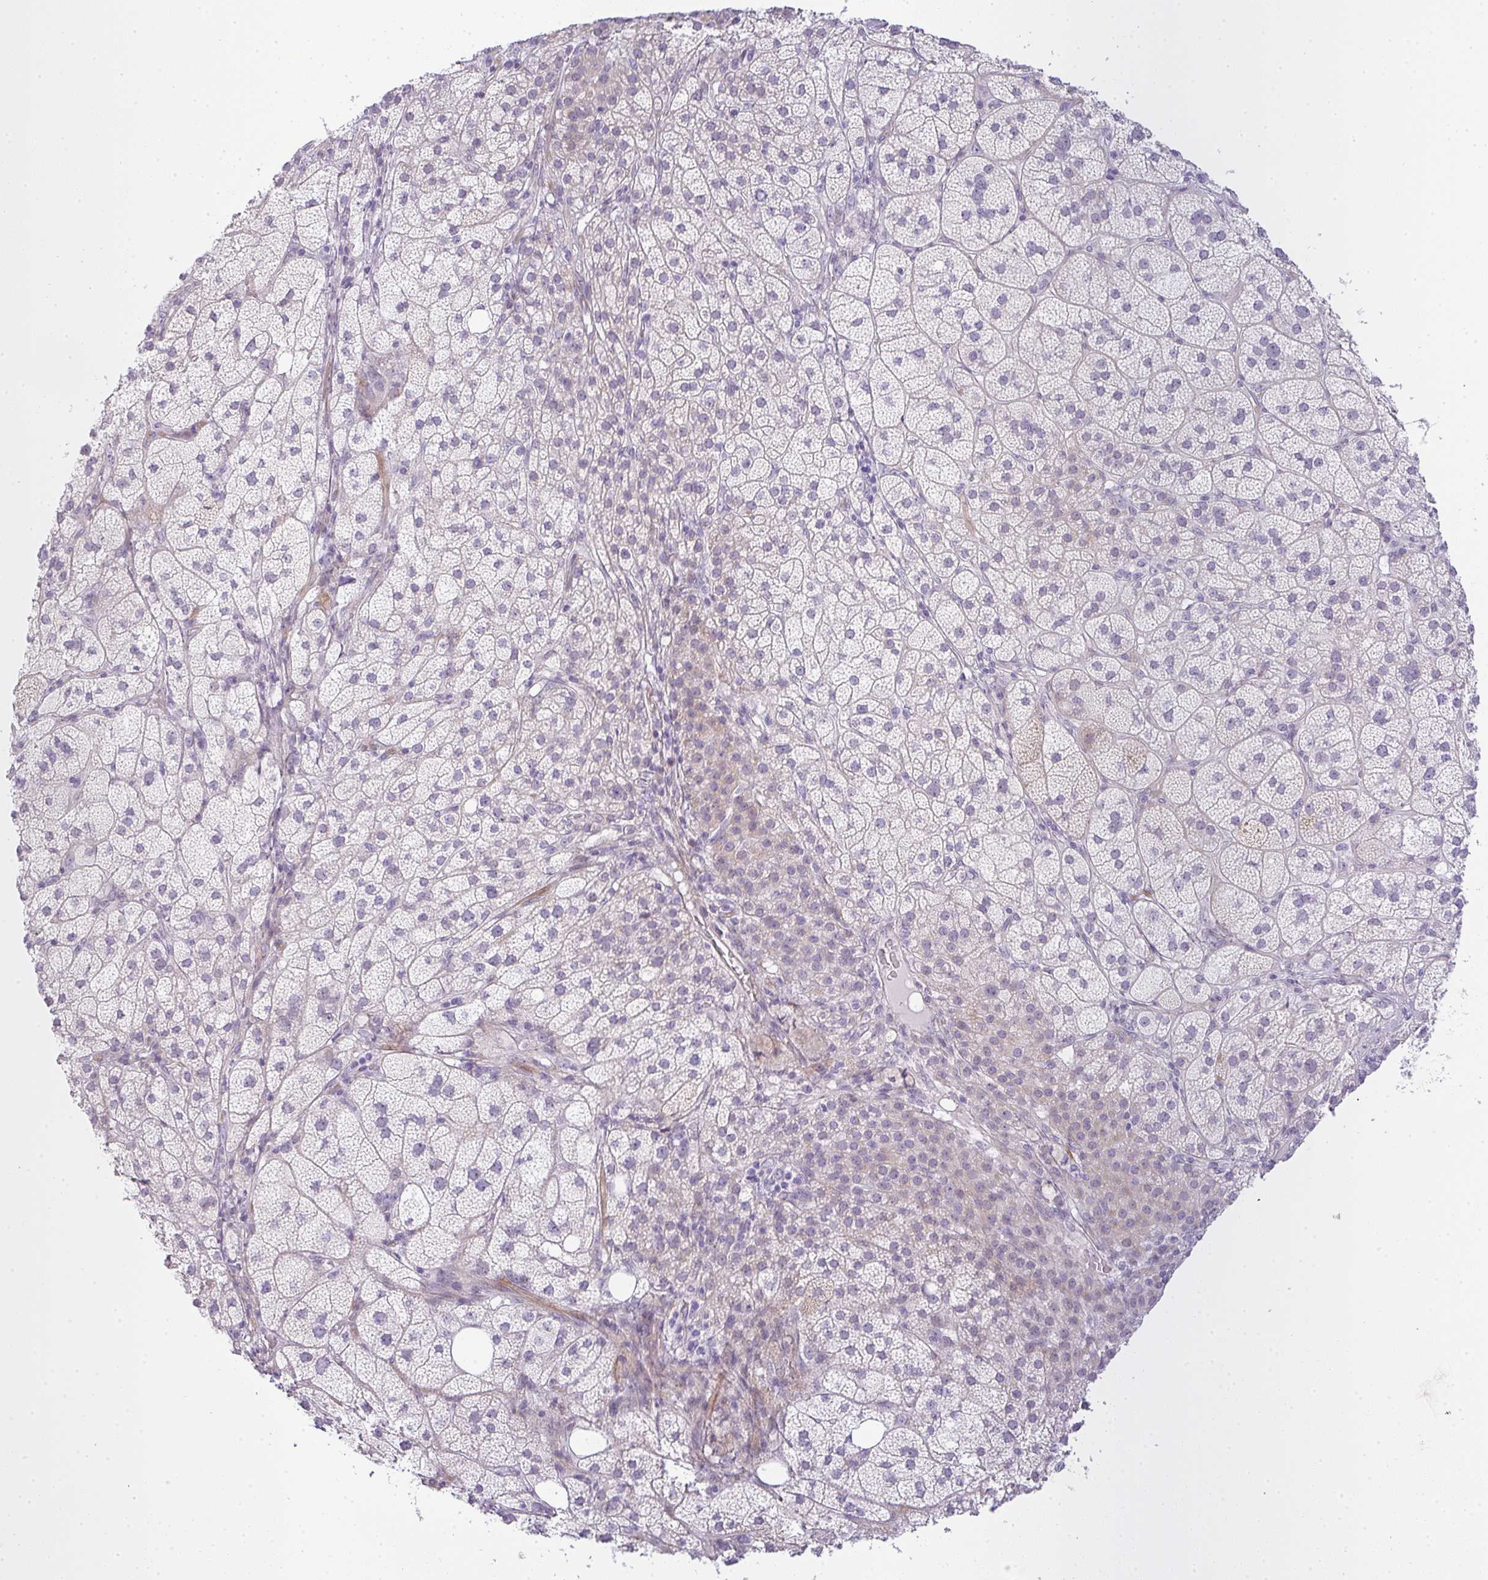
{"staining": {"intensity": "moderate", "quantity": "<25%", "location": "cytoplasmic/membranous"}, "tissue": "adrenal gland", "cell_type": "Glandular cells", "image_type": "normal", "snomed": [{"axis": "morphology", "description": "Normal tissue, NOS"}, {"axis": "topography", "description": "Adrenal gland"}], "caption": "Adrenal gland stained with immunohistochemistry (IHC) demonstrates moderate cytoplasmic/membranous expression in about <25% of glandular cells. (IHC, brightfield microscopy, high magnification).", "gene": "SIRPB2", "patient": {"sex": "female", "age": 60}}